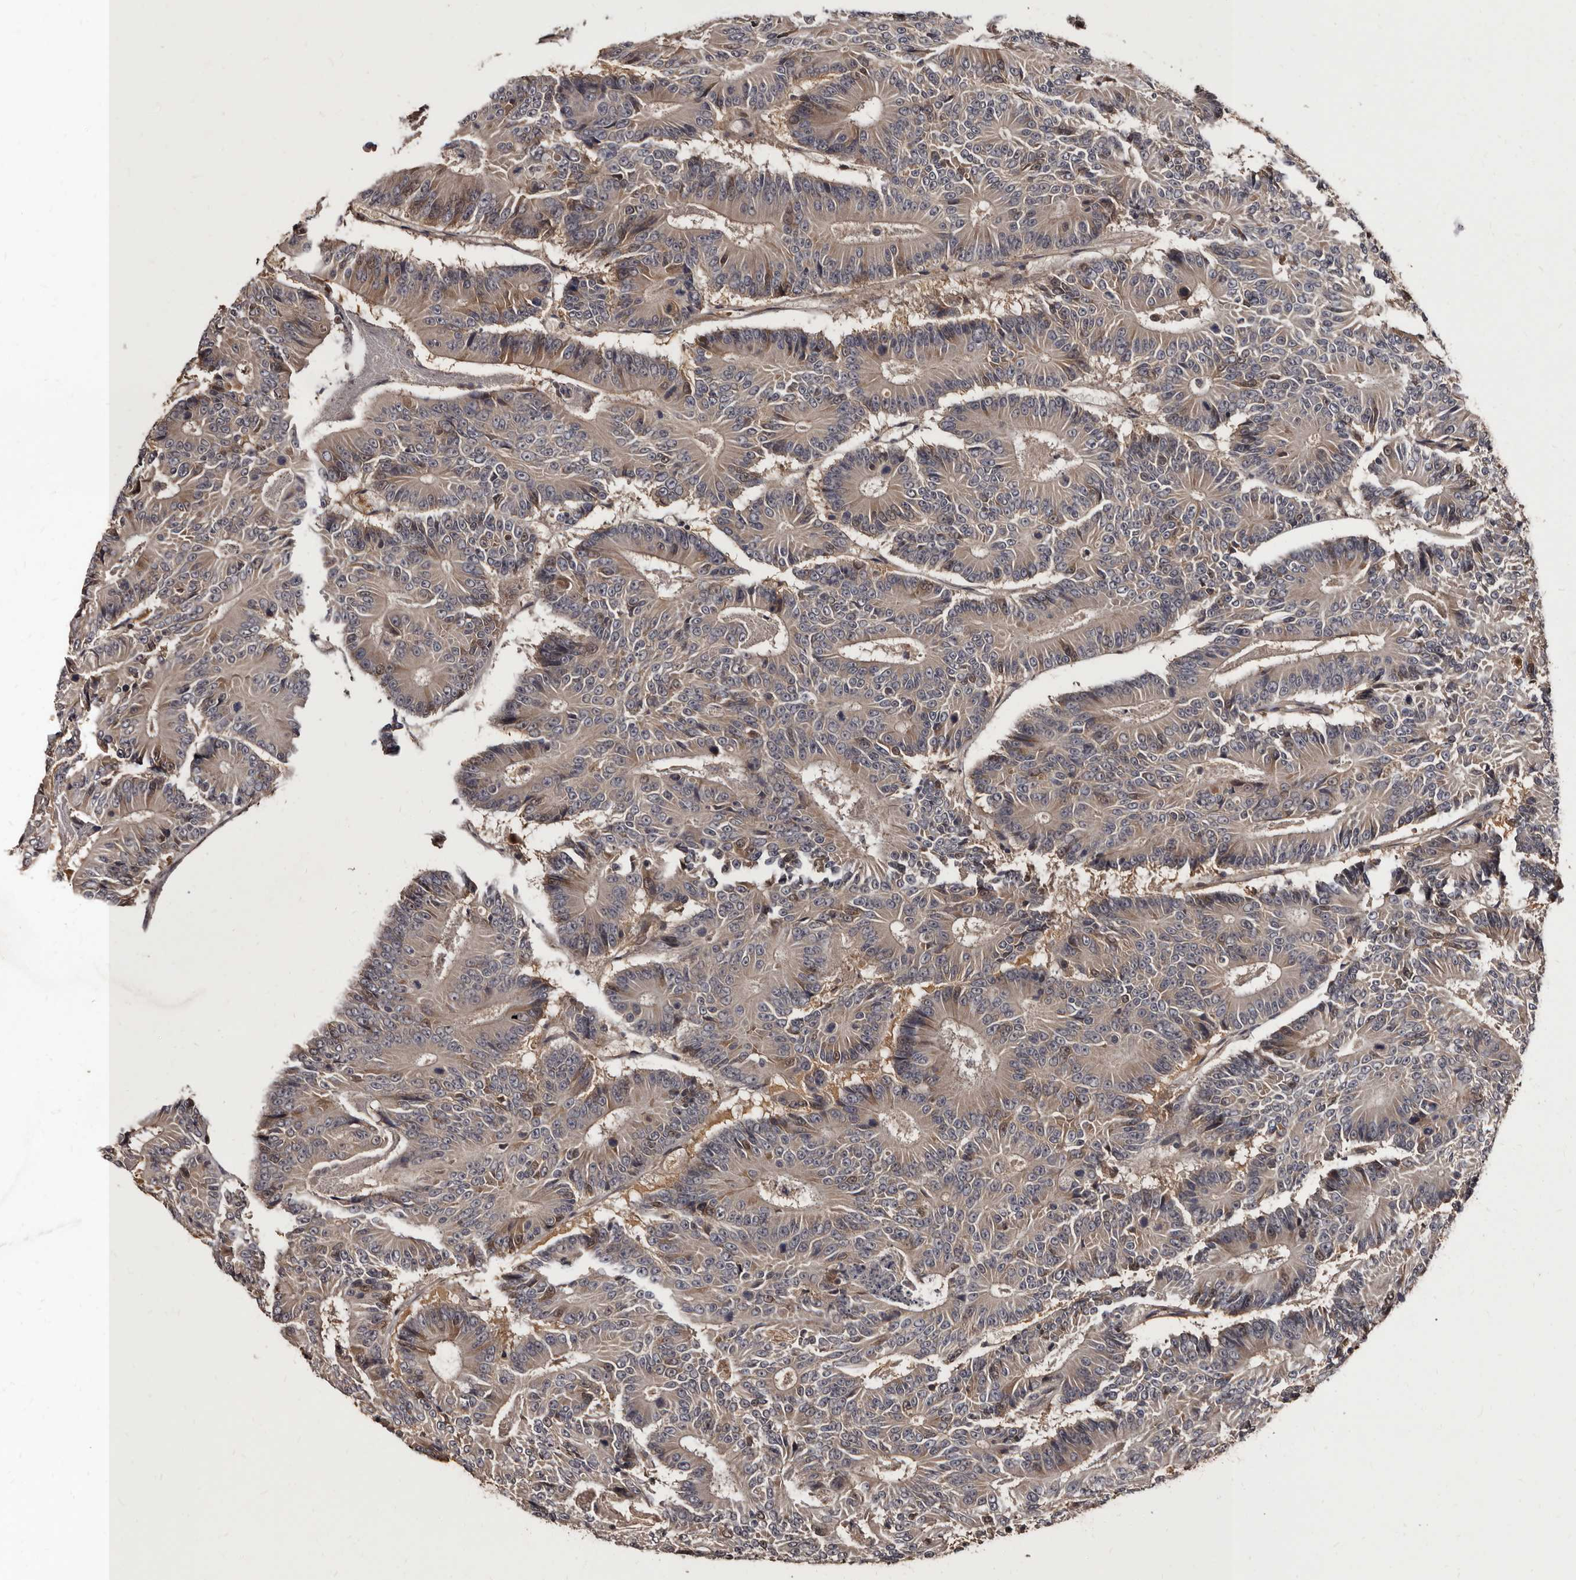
{"staining": {"intensity": "weak", "quantity": "<25%", "location": "cytoplasmic/membranous"}, "tissue": "colorectal cancer", "cell_type": "Tumor cells", "image_type": "cancer", "snomed": [{"axis": "morphology", "description": "Adenocarcinoma, NOS"}, {"axis": "topography", "description": "Colon"}], "caption": "Histopathology image shows no protein positivity in tumor cells of colorectal cancer tissue.", "gene": "PMVK", "patient": {"sex": "male", "age": 83}}